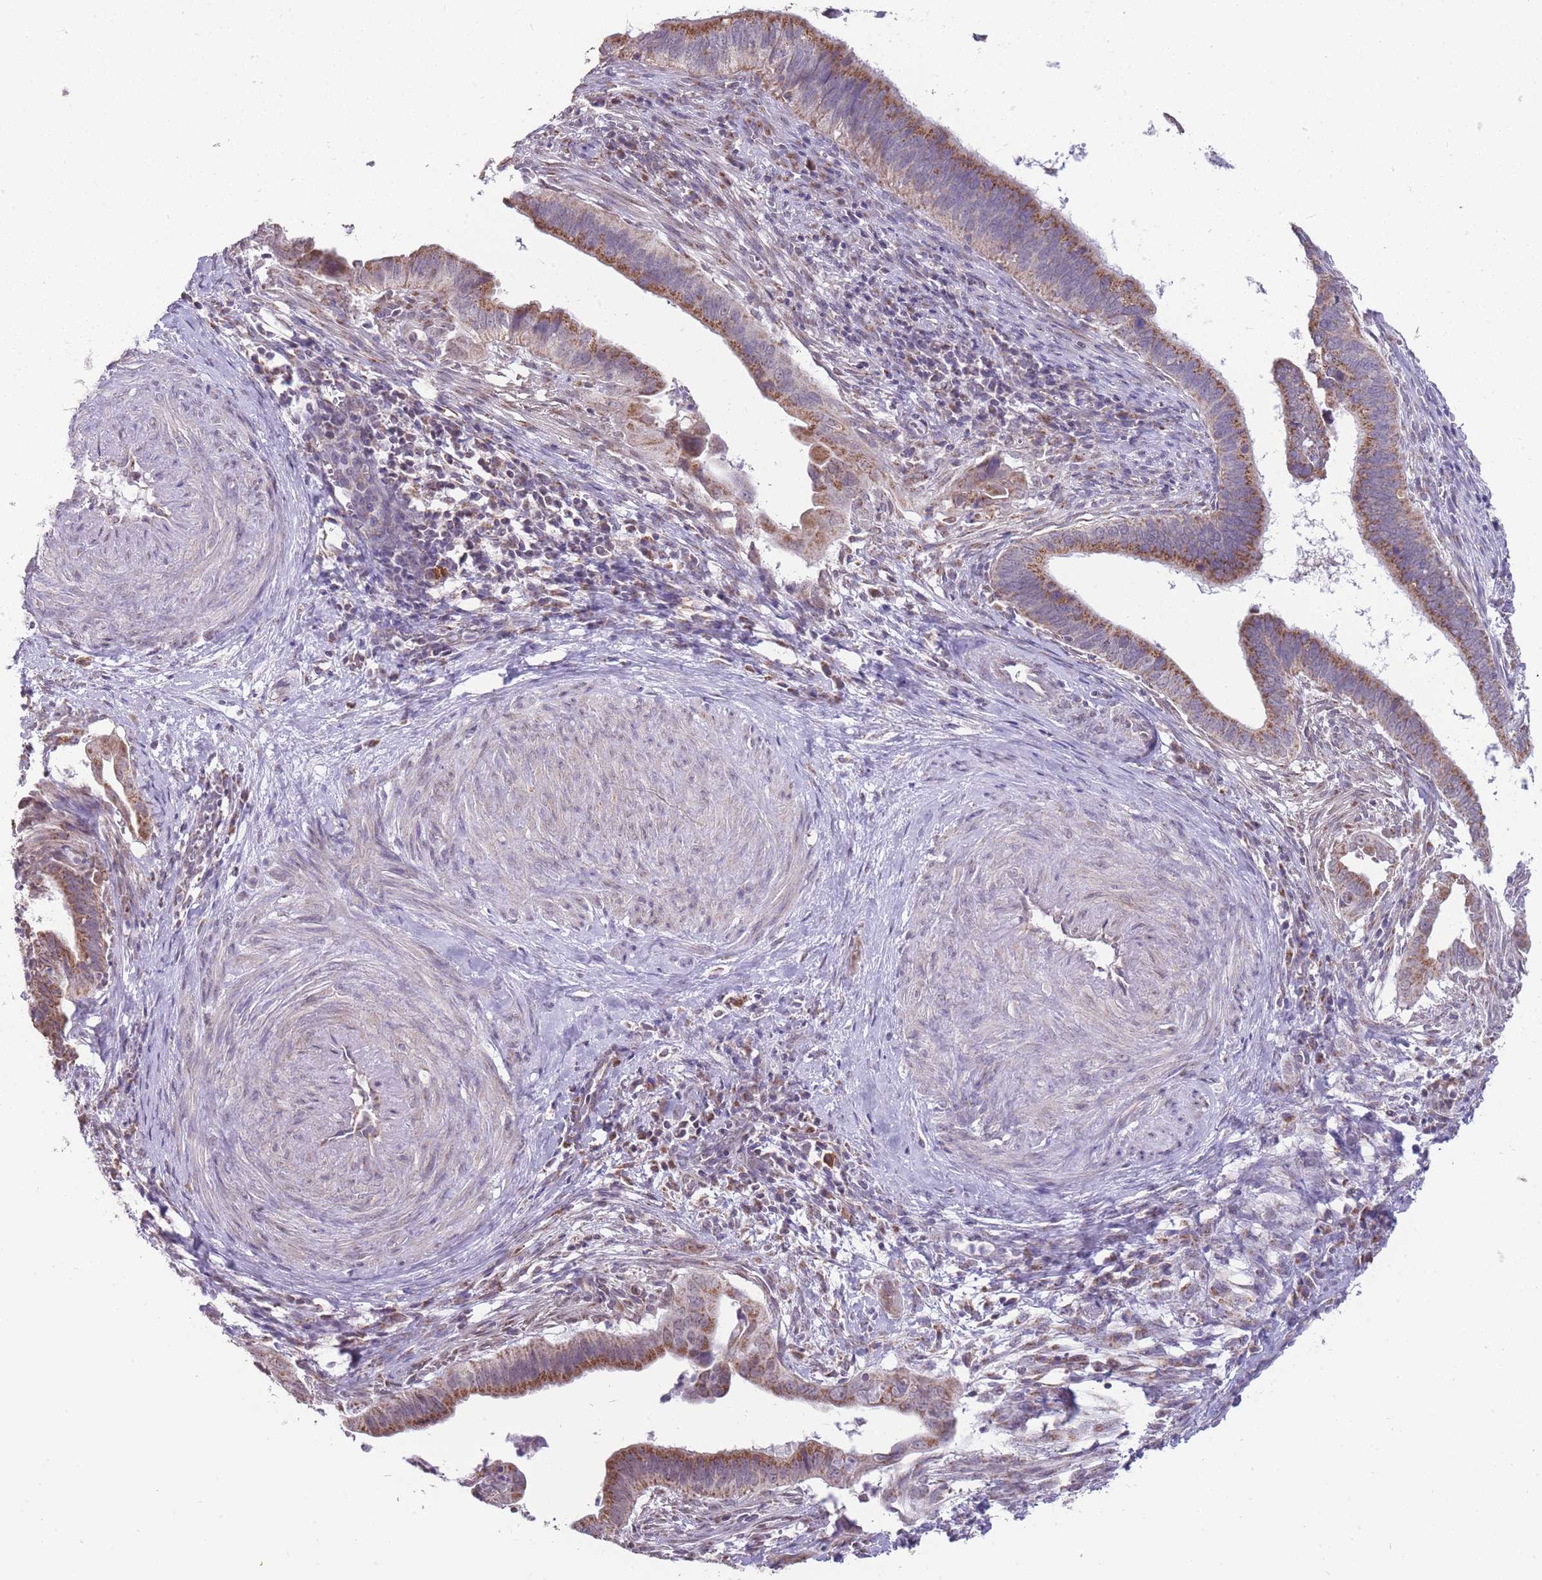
{"staining": {"intensity": "moderate", "quantity": ">75%", "location": "cytoplasmic/membranous"}, "tissue": "cervical cancer", "cell_type": "Tumor cells", "image_type": "cancer", "snomed": [{"axis": "morphology", "description": "Adenocarcinoma, NOS"}, {"axis": "topography", "description": "Cervix"}], "caption": "Cervical cancer tissue exhibits moderate cytoplasmic/membranous staining in approximately >75% of tumor cells", "gene": "NELL1", "patient": {"sex": "female", "age": 42}}